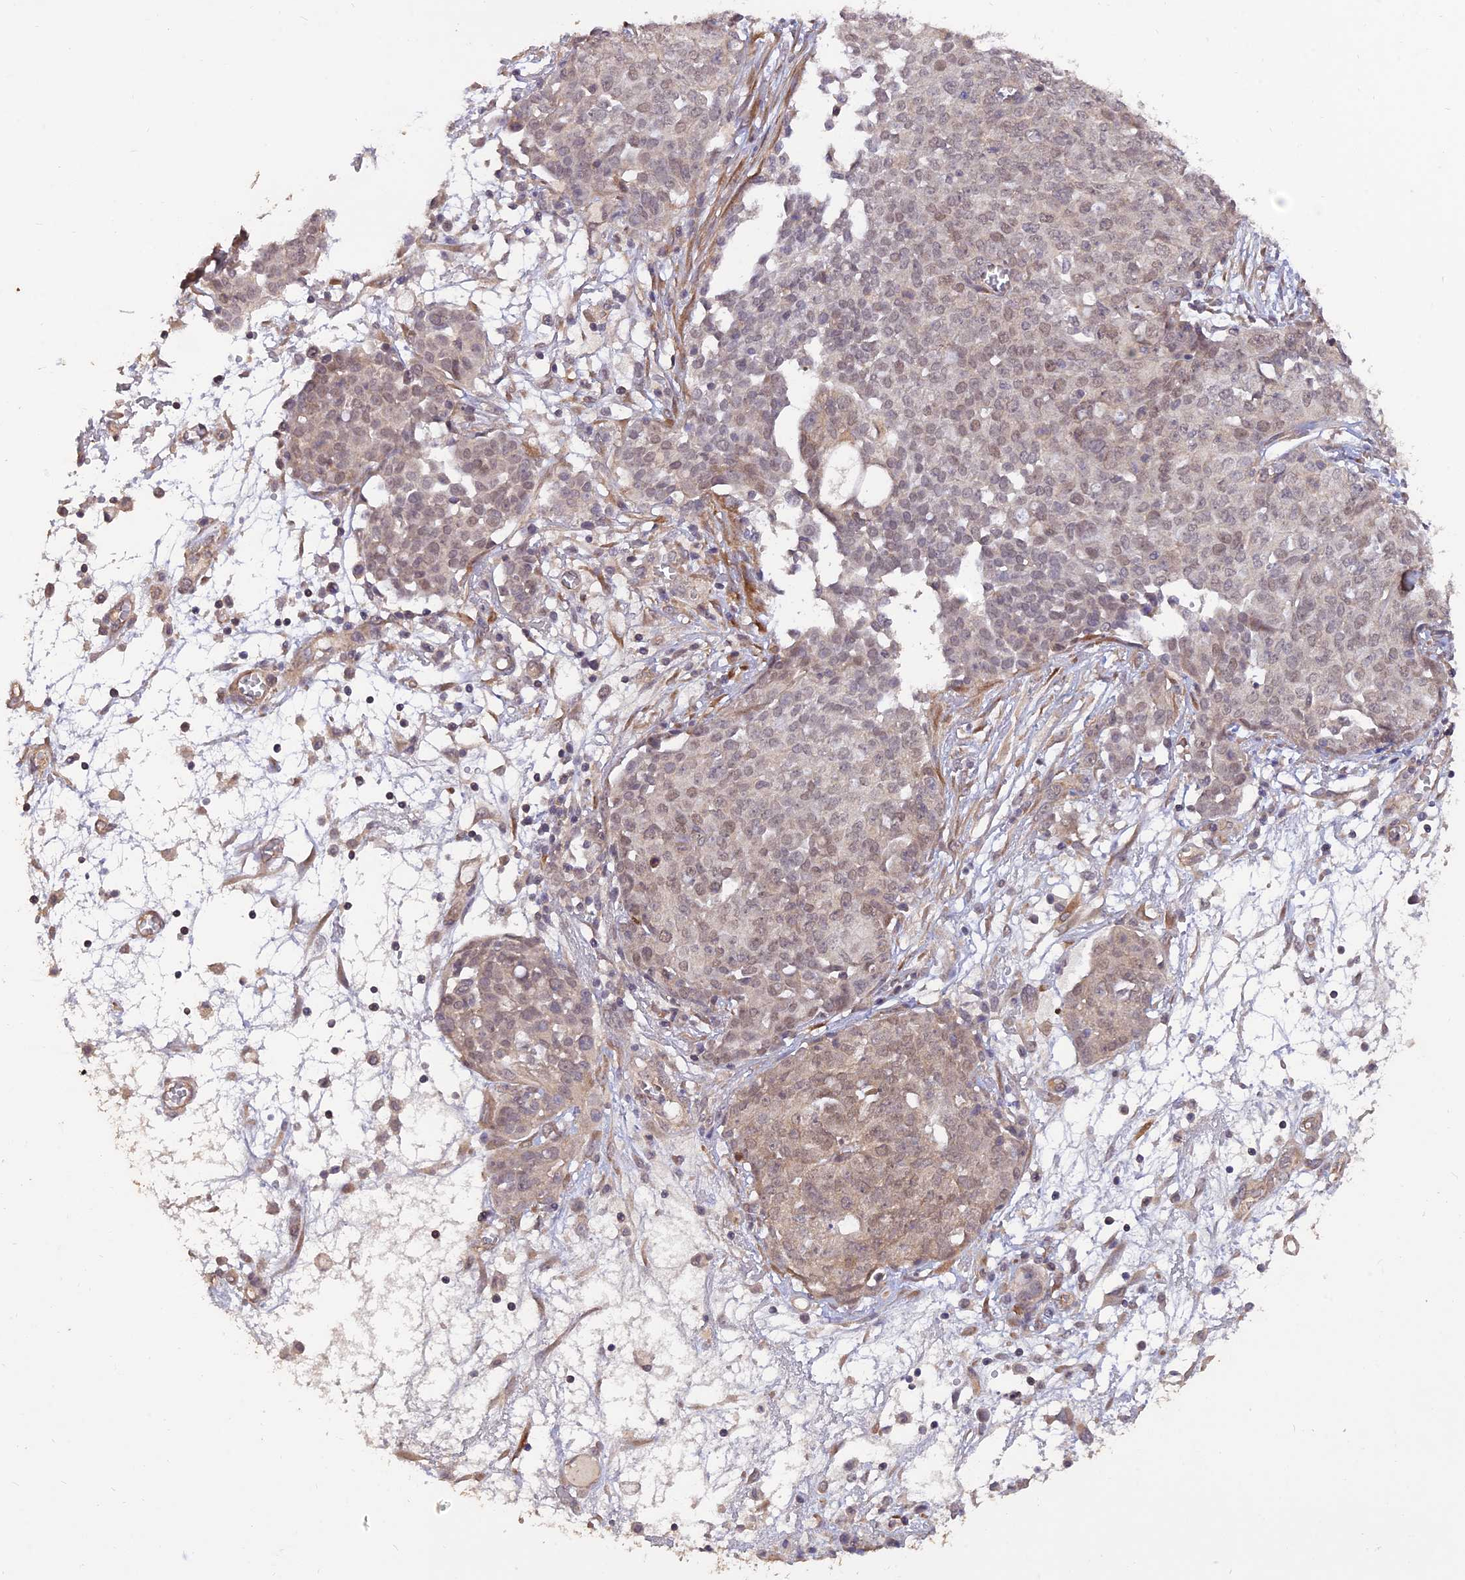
{"staining": {"intensity": "weak", "quantity": "25%-75%", "location": "nuclear"}, "tissue": "ovarian cancer", "cell_type": "Tumor cells", "image_type": "cancer", "snomed": [{"axis": "morphology", "description": "Cystadenocarcinoma, serous, NOS"}, {"axis": "topography", "description": "Soft tissue"}, {"axis": "topography", "description": "Ovary"}], "caption": "Ovarian cancer (serous cystadenocarcinoma) stained with a protein marker exhibits weak staining in tumor cells.", "gene": "PAGR1", "patient": {"sex": "female", "age": 57}}